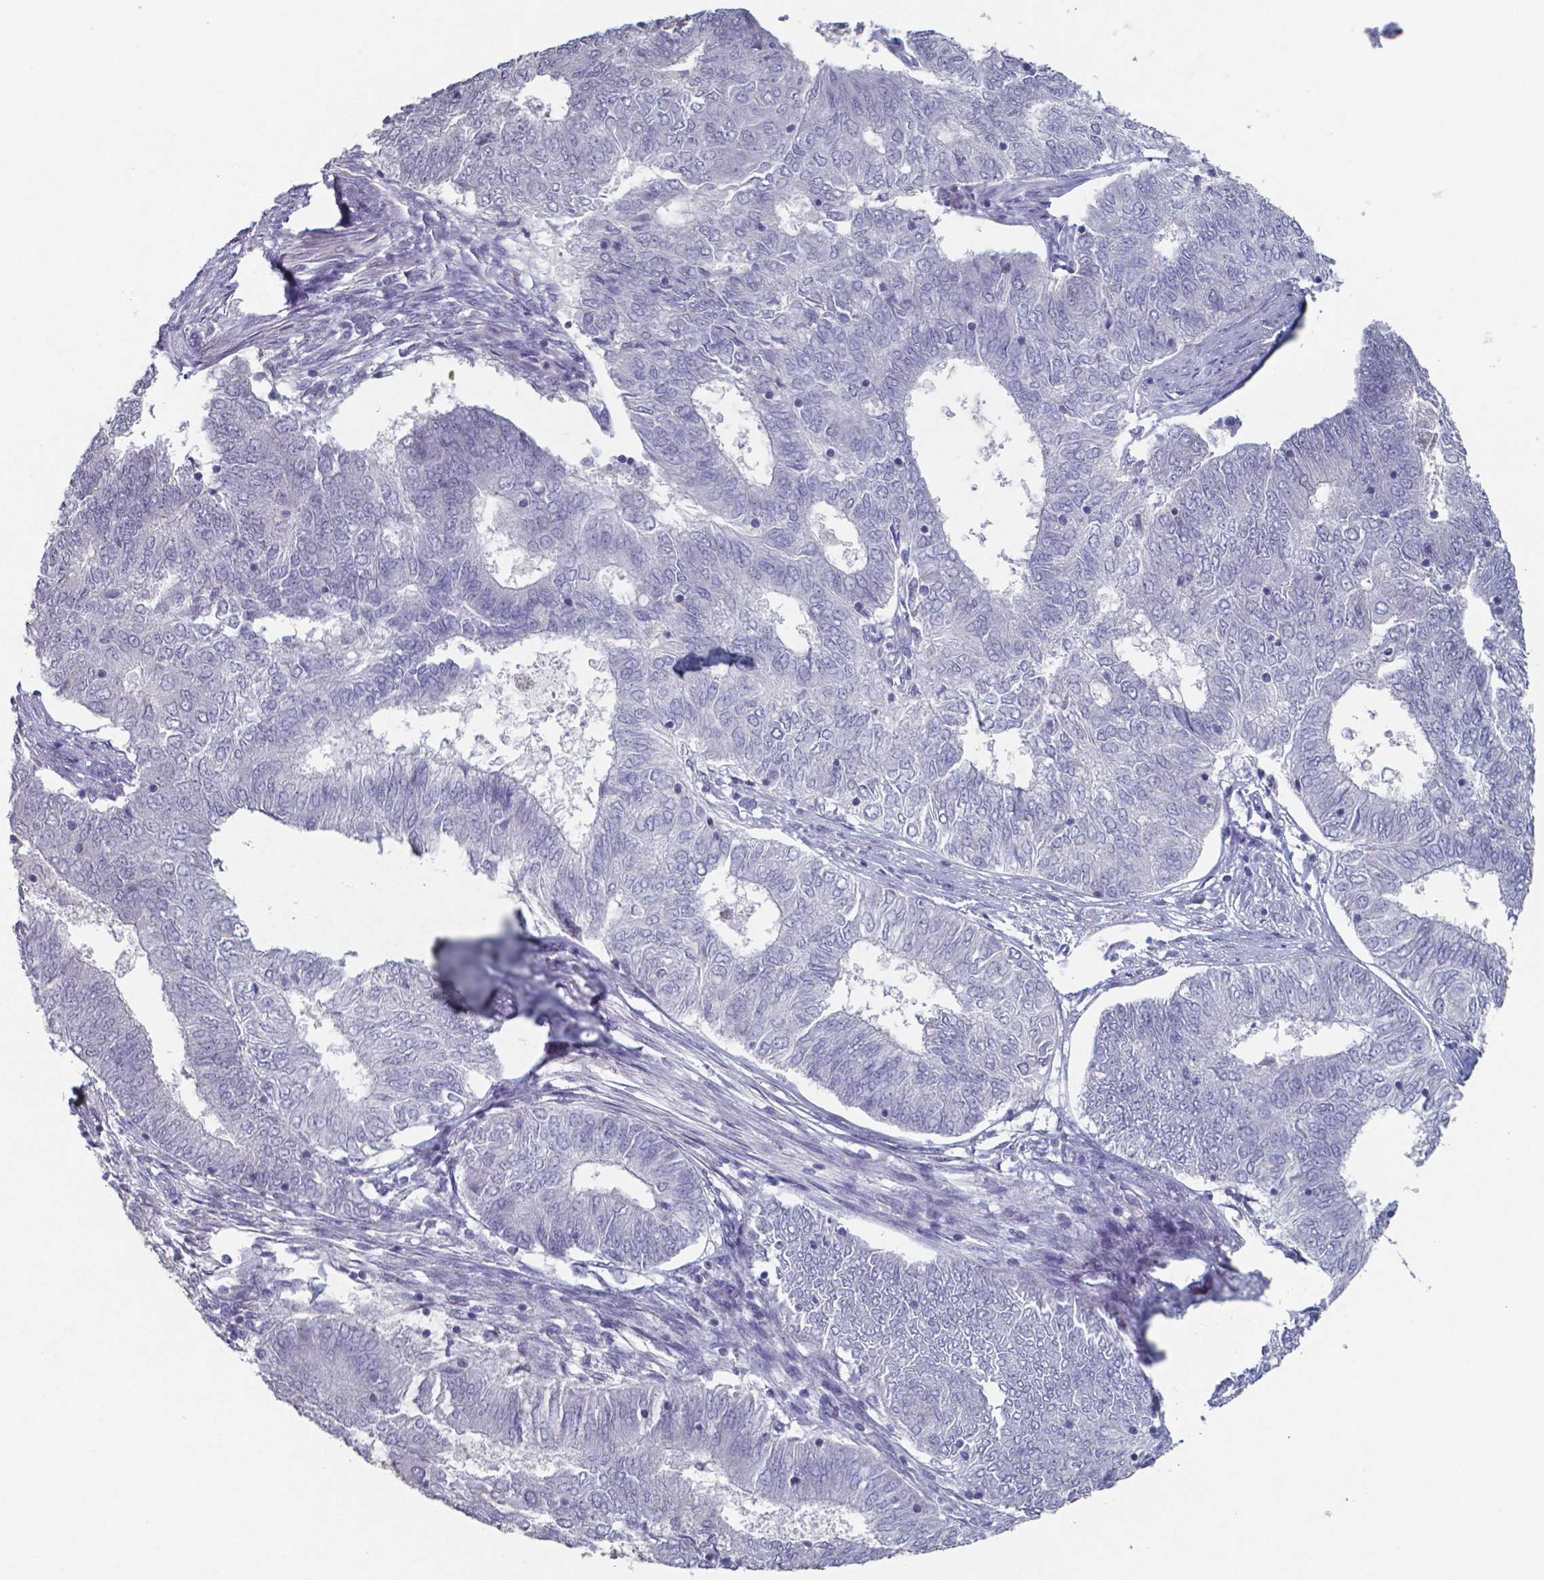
{"staining": {"intensity": "negative", "quantity": "none", "location": "none"}, "tissue": "endometrial cancer", "cell_type": "Tumor cells", "image_type": "cancer", "snomed": [{"axis": "morphology", "description": "Adenocarcinoma, NOS"}, {"axis": "topography", "description": "Endometrium"}], "caption": "Protein analysis of adenocarcinoma (endometrial) shows no significant staining in tumor cells.", "gene": "TDP2", "patient": {"sex": "female", "age": 62}}